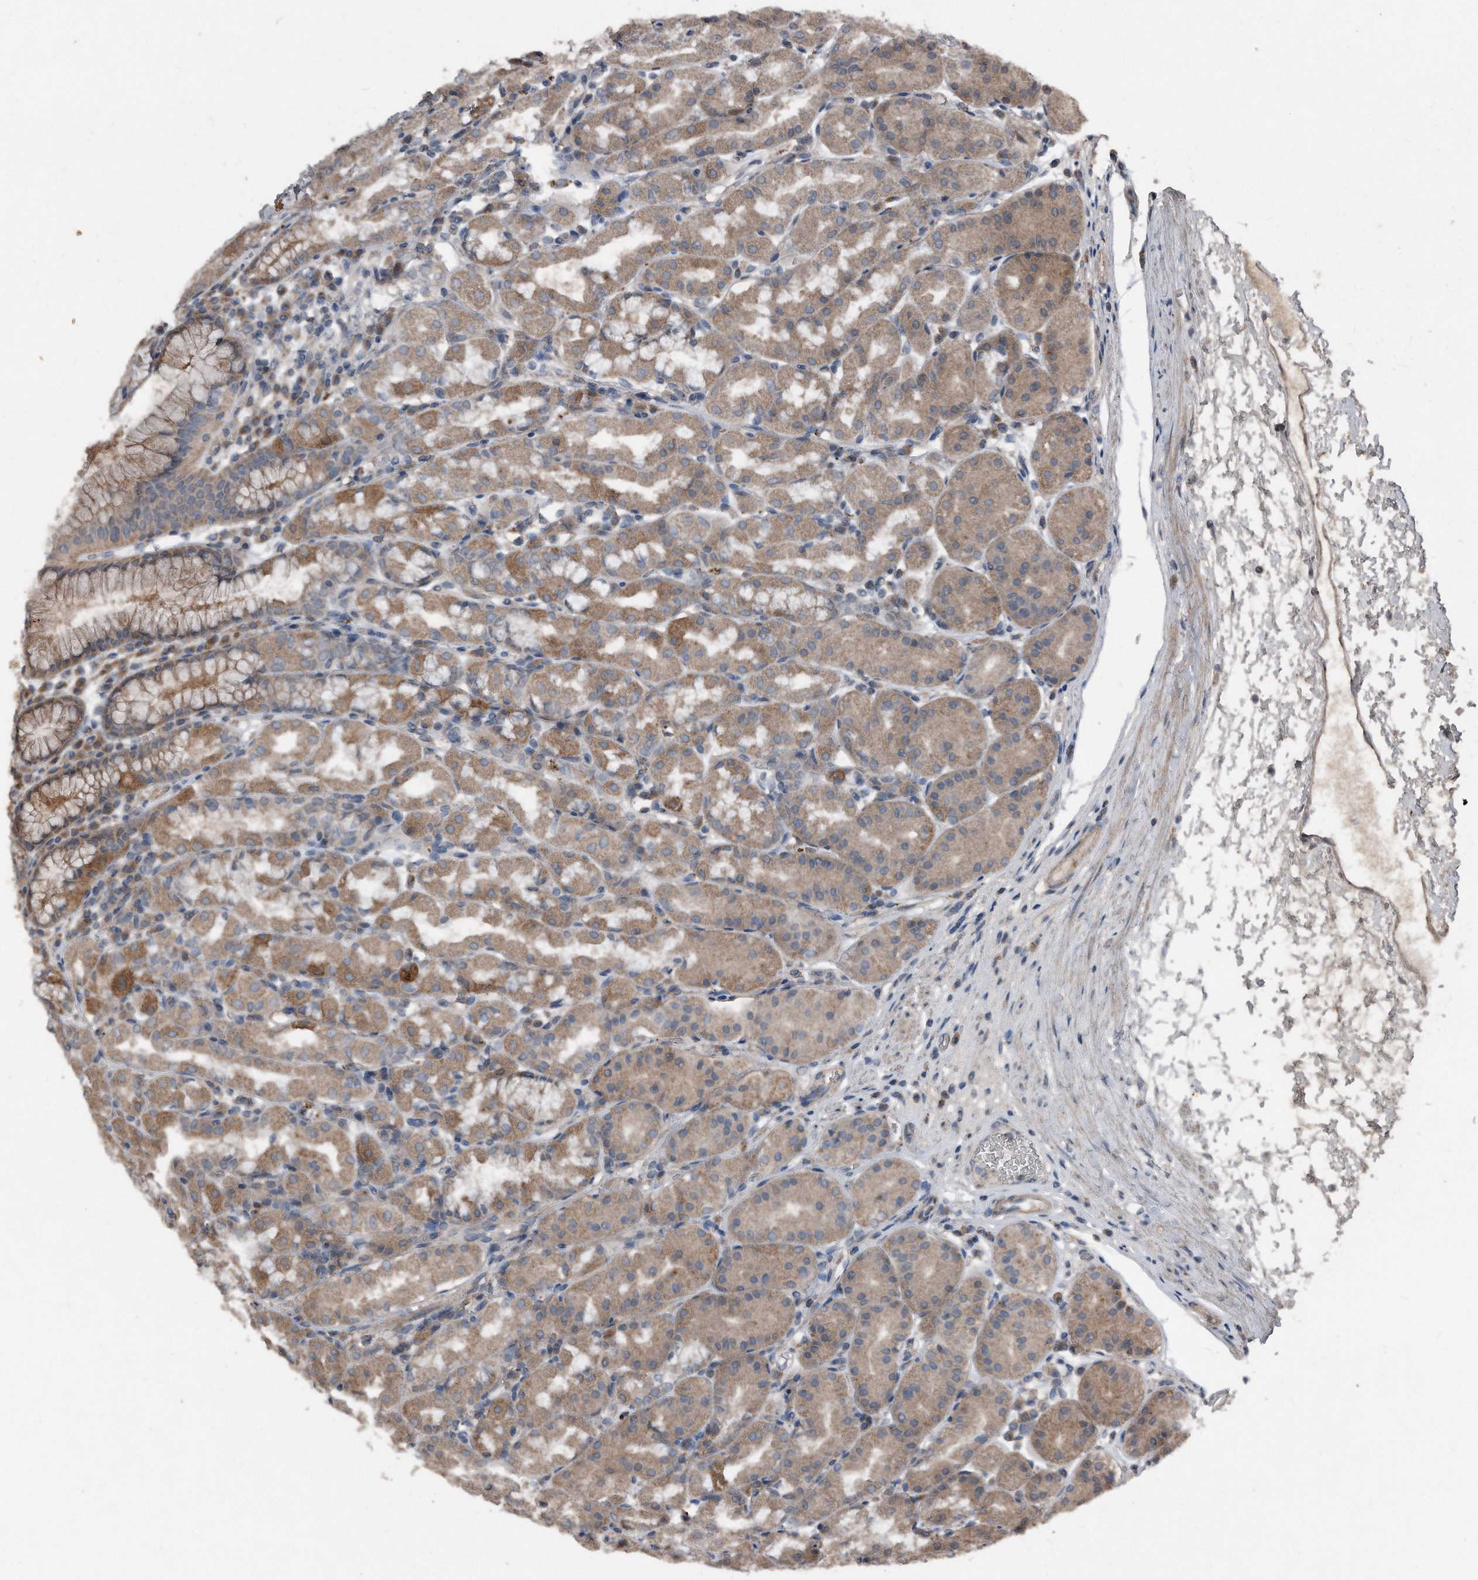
{"staining": {"intensity": "moderate", "quantity": "25%-75%", "location": "cytoplasmic/membranous"}, "tissue": "stomach", "cell_type": "Glandular cells", "image_type": "normal", "snomed": [{"axis": "morphology", "description": "Normal tissue, NOS"}, {"axis": "topography", "description": "Stomach"}, {"axis": "topography", "description": "Stomach, lower"}], "caption": "This micrograph exhibits immunohistochemistry staining of normal human stomach, with medium moderate cytoplasmic/membranous expression in about 25%-75% of glandular cells.", "gene": "ANKRD10", "patient": {"sex": "female", "age": 56}}